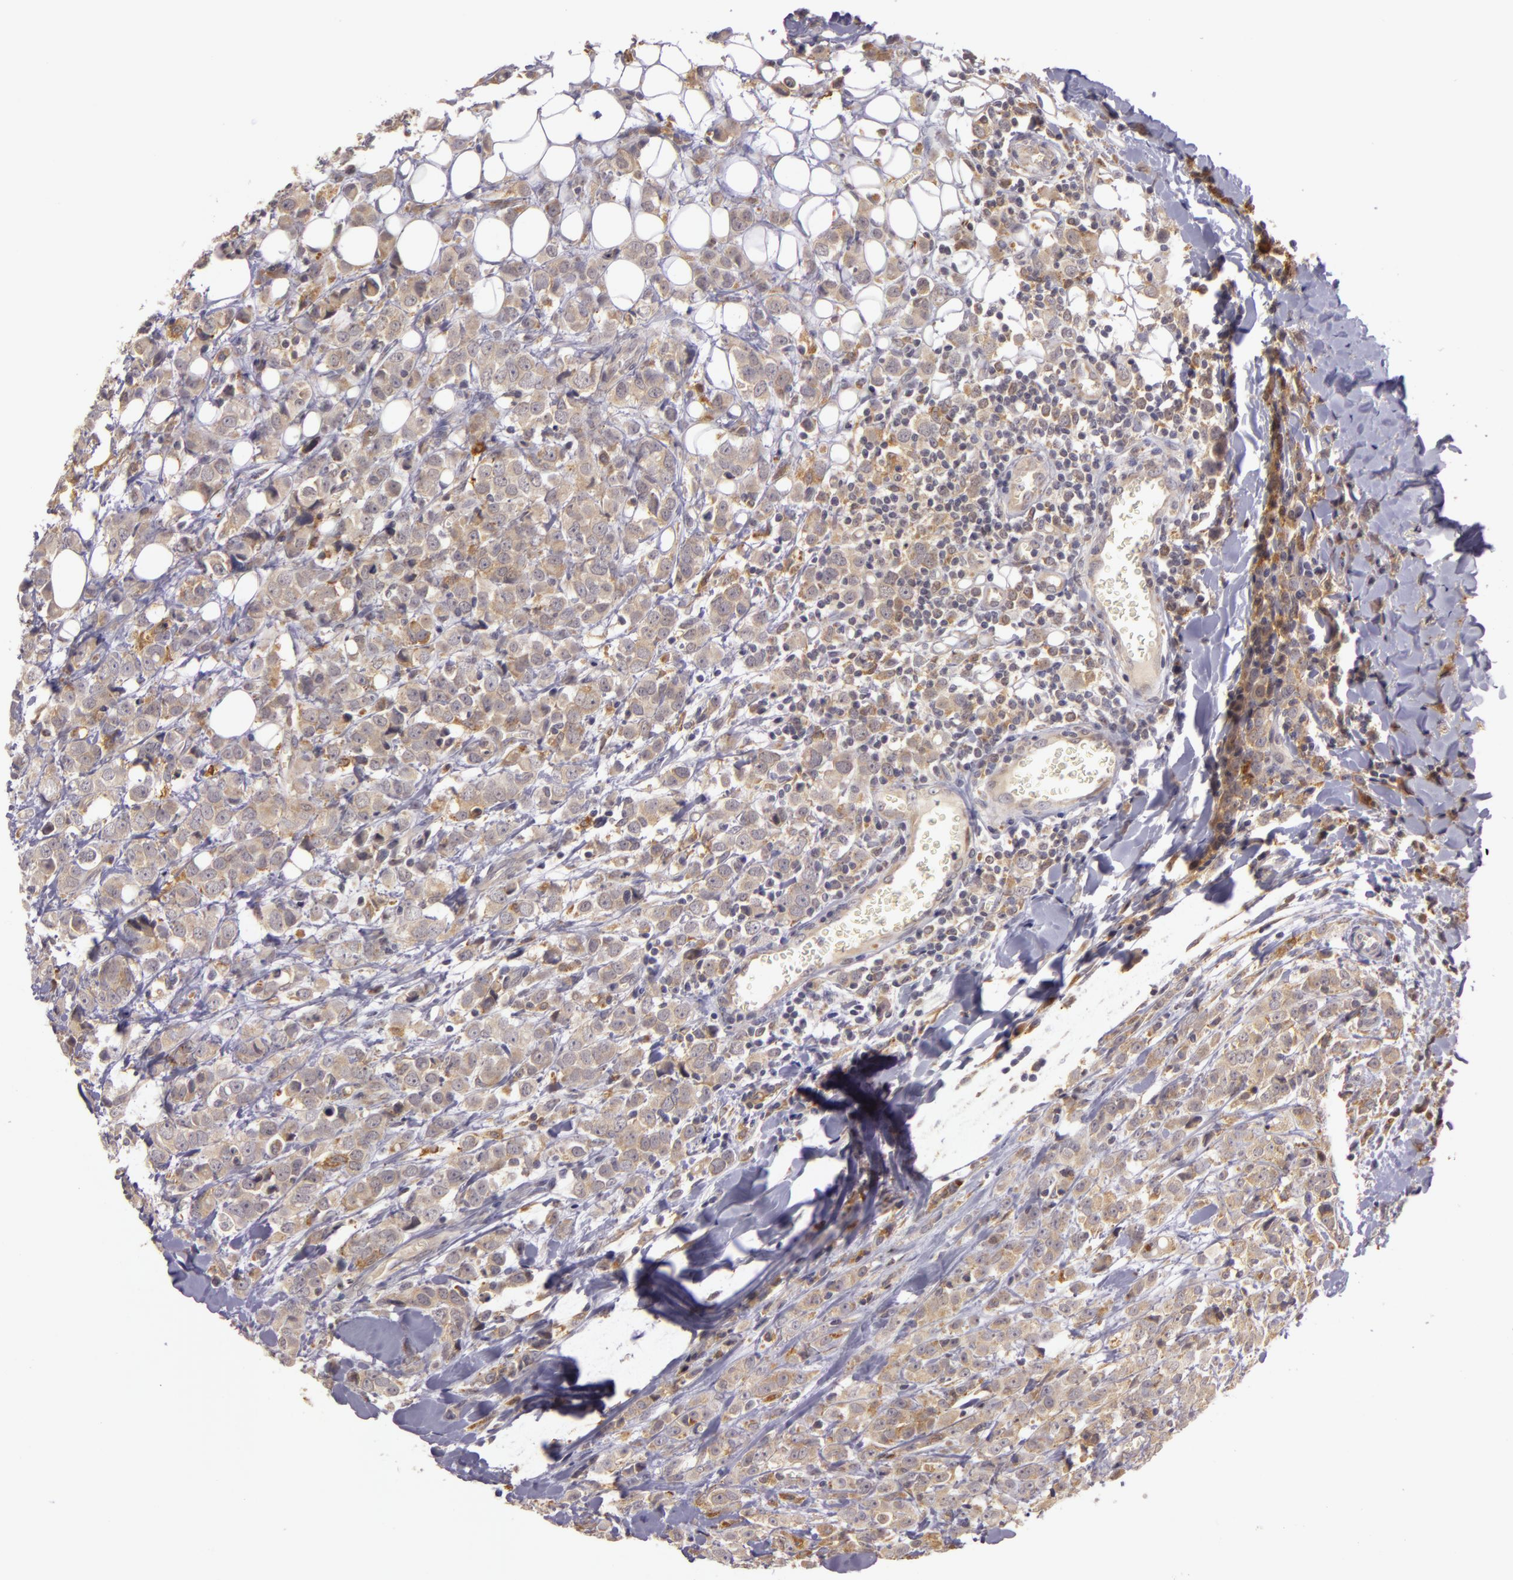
{"staining": {"intensity": "moderate", "quantity": ">75%", "location": "cytoplasmic/membranous"}, "tissue": "breast cancer", "cell_type": "Tumor cells", "image_type": "cancer", "snomed": [{"axis": "morphology", "description": "Lobular carcinoma"}, {"axis": "topography", "description": "Breast"}], "caption": "DAB (3,3'-diaminobenzidine) immunohistochemical staining of breast lobular carcinoma reveals moderate cytoplasmic/membranous protein expression in about >75% of tumor cells.", "gene": "PPP1R3F", "patient": {"sex": "female", "age": 57}}